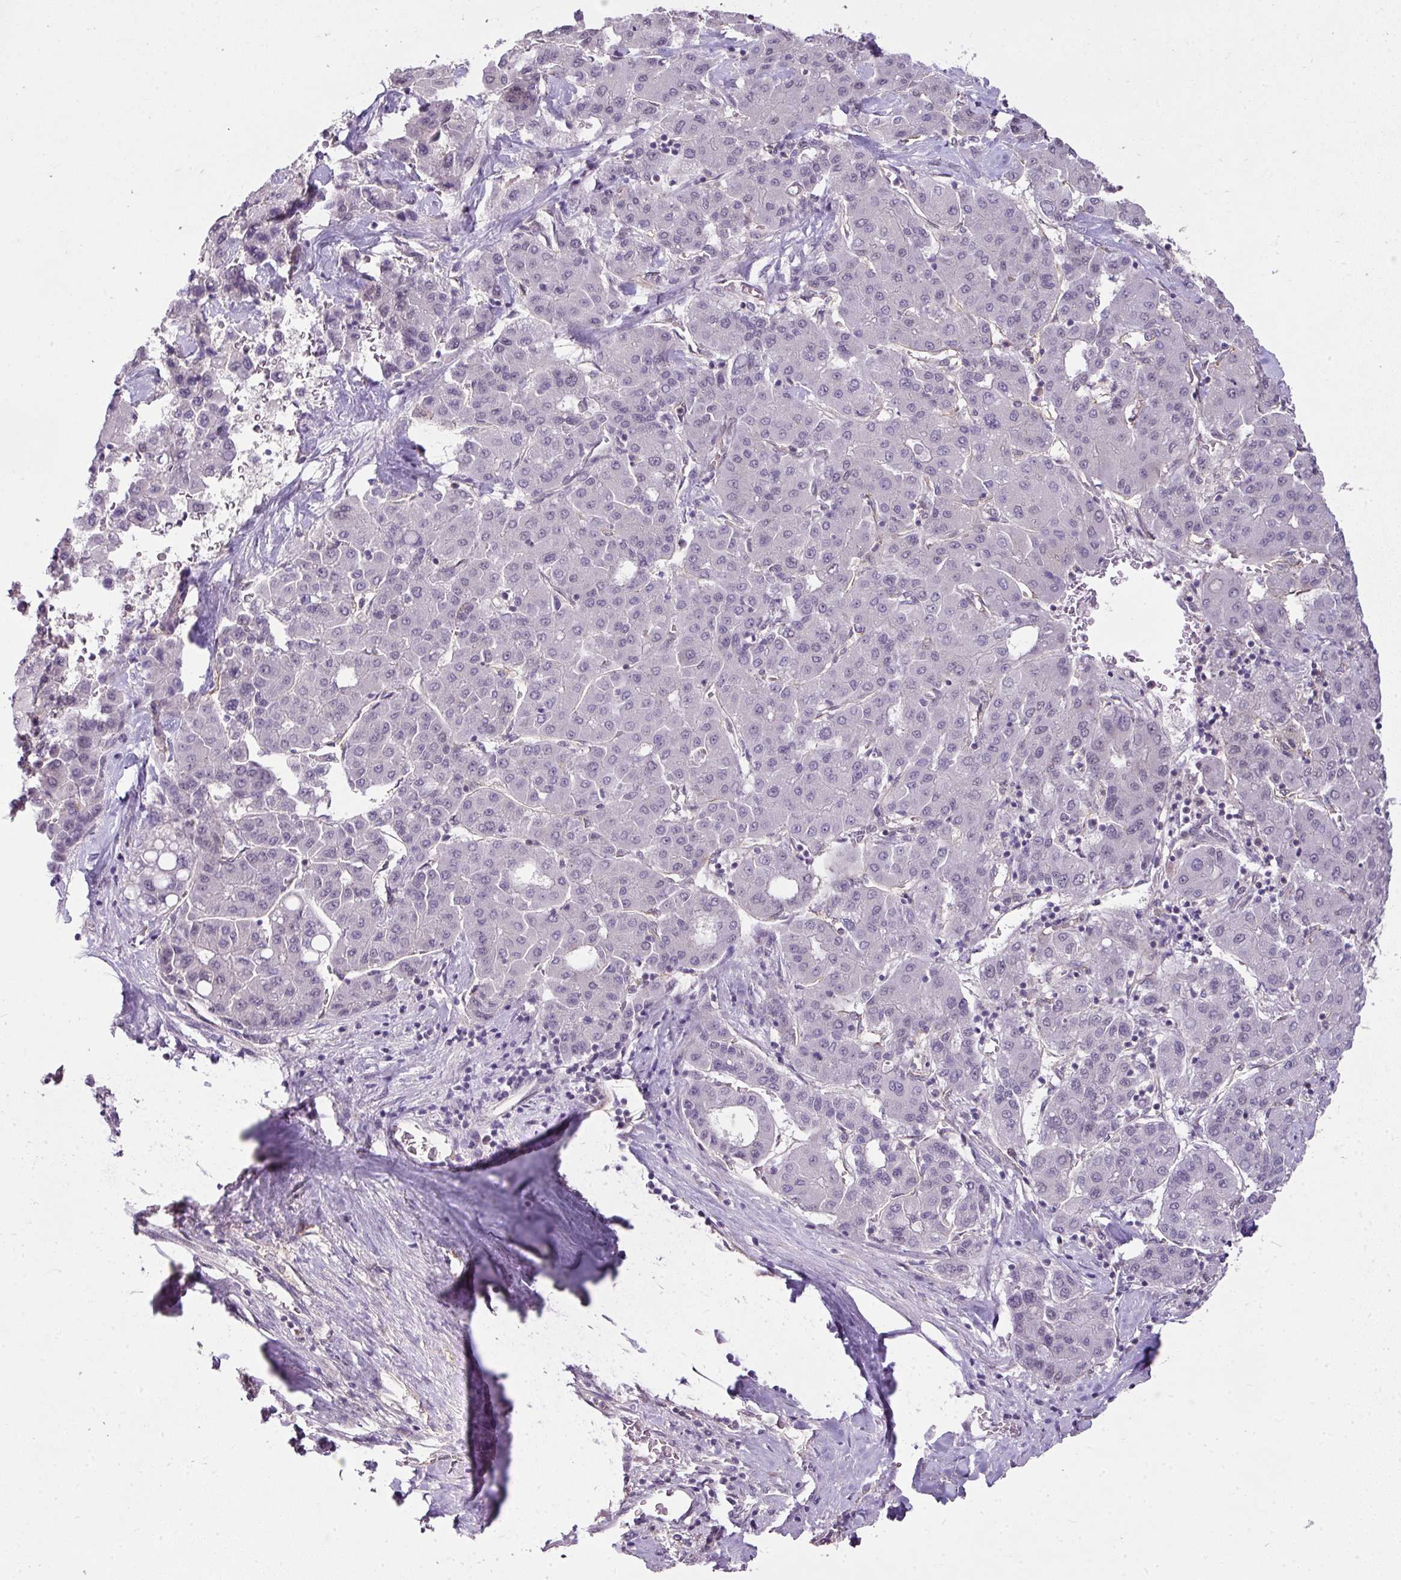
{"staining": {"intensity": "negative", "quantity": "none", "location": "none"}, "tissue": "liver cancer", "cell_type": "Tumor cells", "image_type": "cancer", "snomed": [{"axis": "morphology", "description": "Carcinoma, Hepatocellular, NOS"}, {"axis": "topography", "description": "Liver"}], "caption": "Immunohistochemistry (IHC) of human liver cancer shows no staining in tumor cells.", "gene": "C19orf33", "patient": {"sex": "male", "age": 65}}